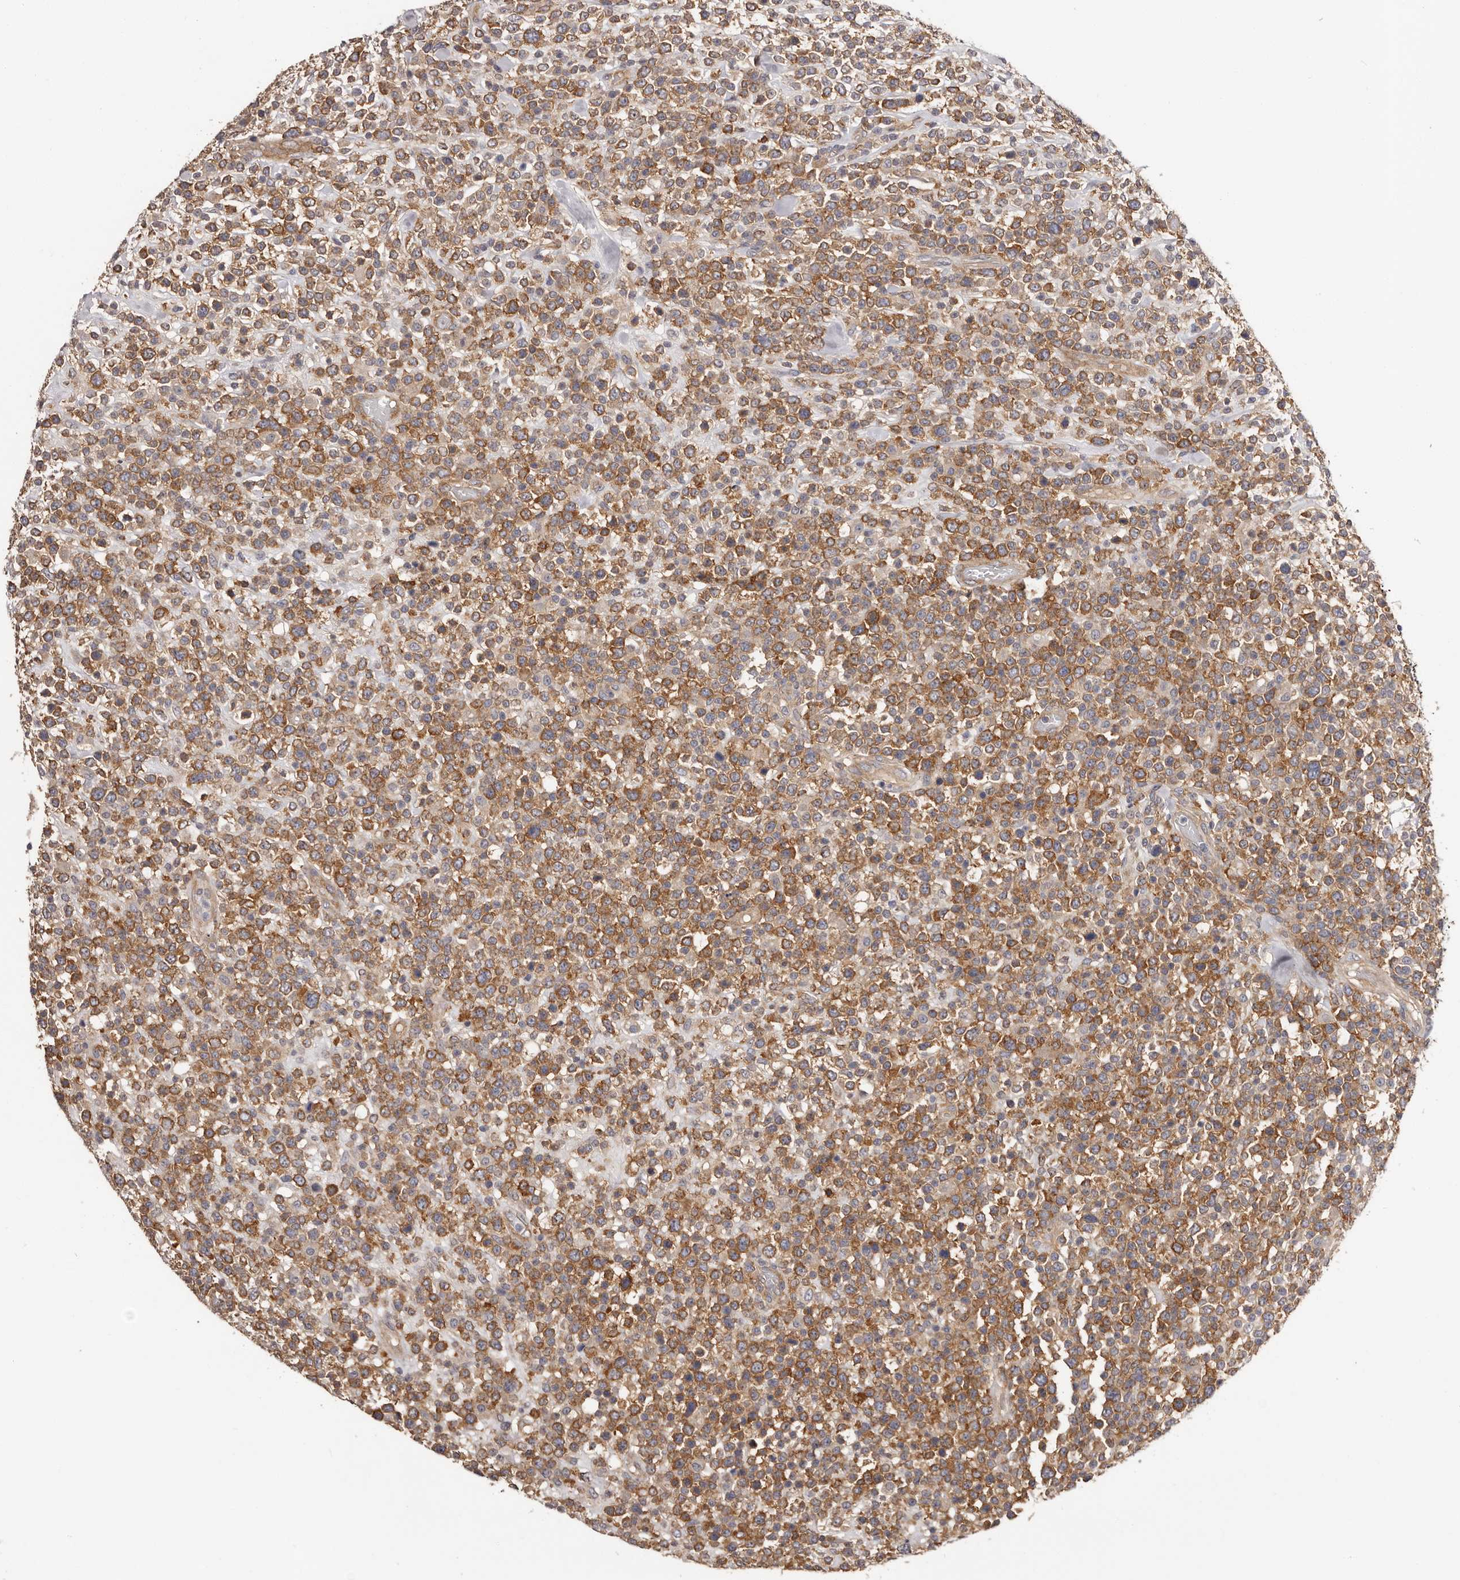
{"staining": {"intensity": "moderate", "quantity": ">75%", "location": "cytoplasmic/membranous"}, "tissue": "lymphoma", "cell_type": "Tumor cells", "image_type": "cancer", "snomed": [{"axis": "morphology", "description": "Malignant lymphoma, non-Hodgkin's type, High grade"}, {"axis": "topography", "description": "Colon"}], "caption": "This image reveals immunohistochemistry staining of lymphoma, with medium moderate cytoplasmic/membranous staining in approximately >75% of tumor cells.", "gene": "LTV1", "patient": {"sex": "female", "age": 53}}